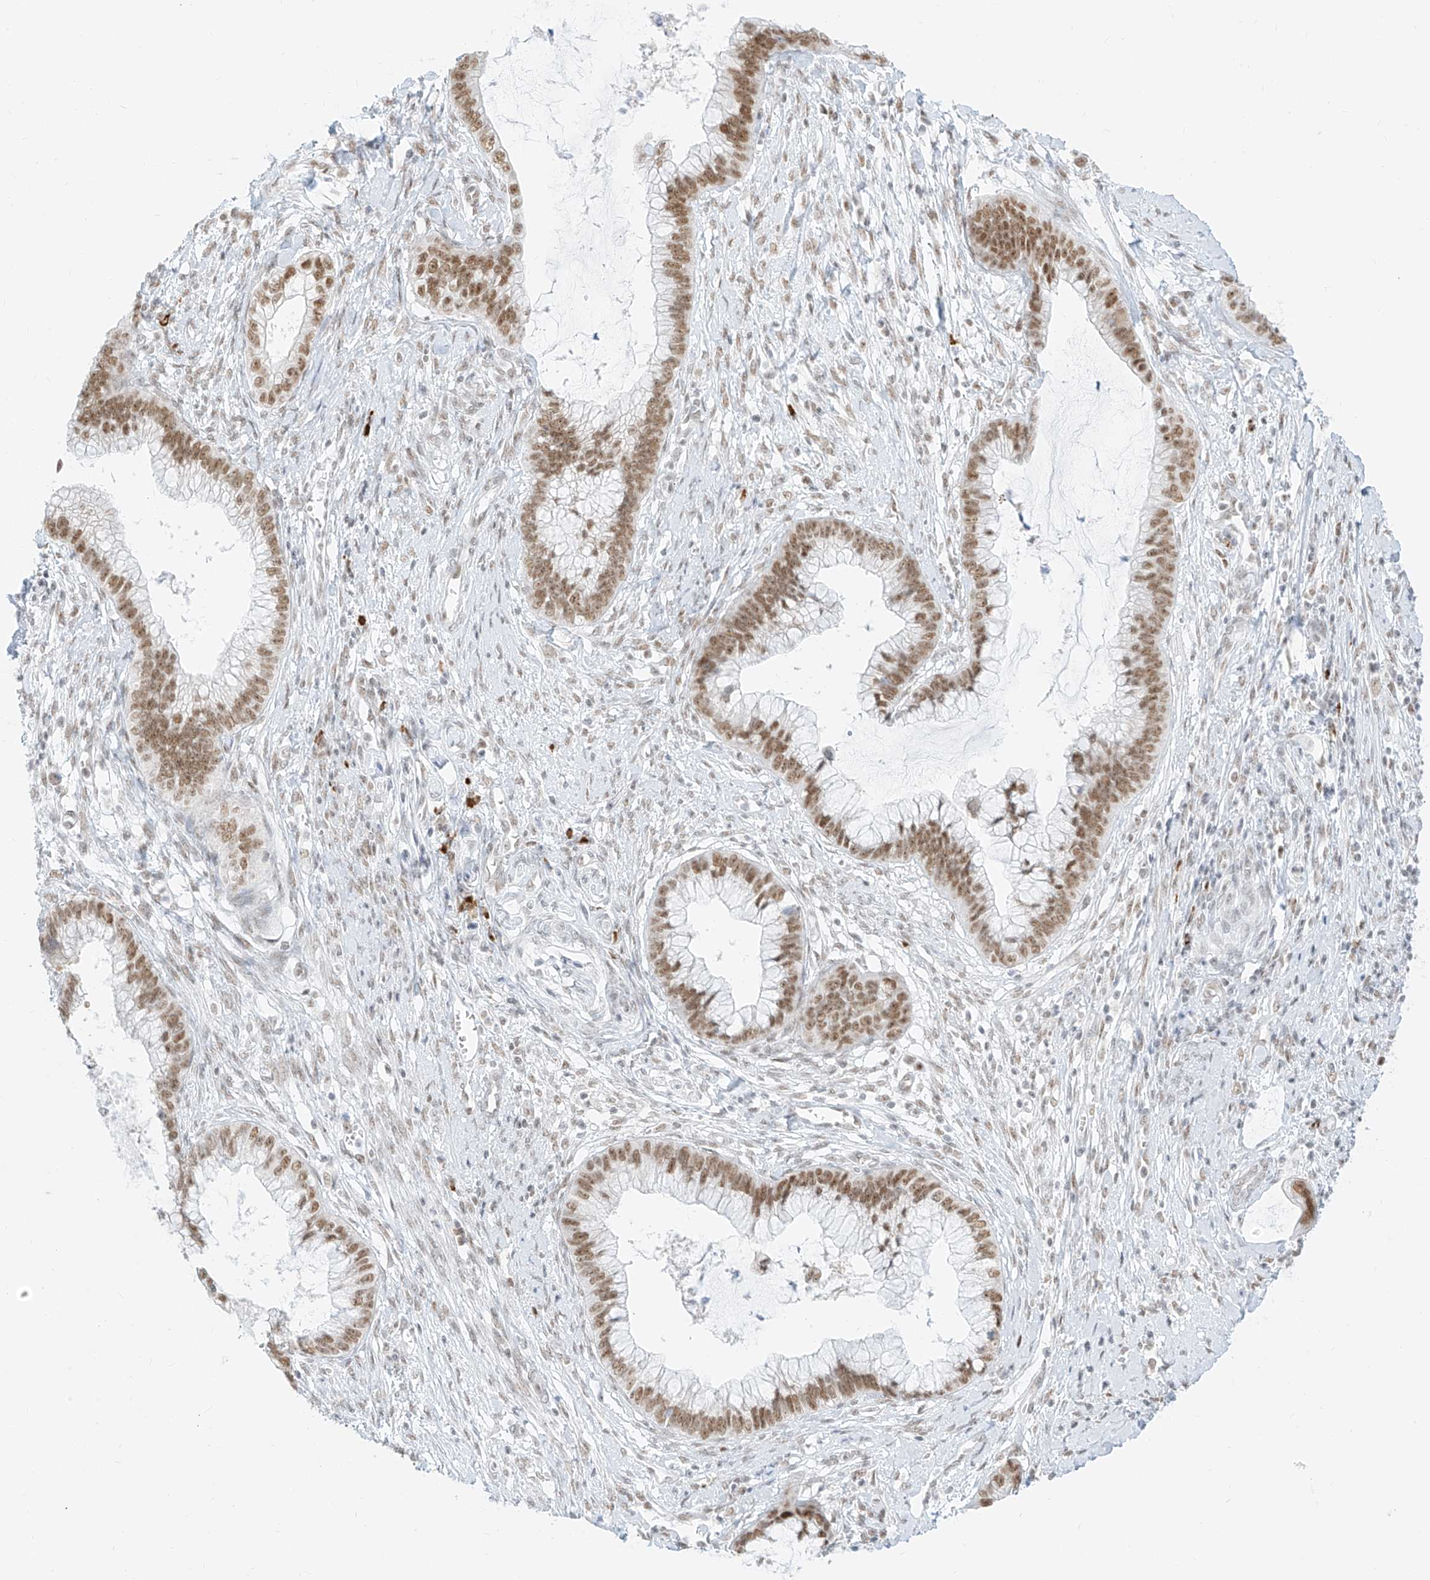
{"staining": {"intensity": "moderate", "quantity": ">75%", "location": "nuclear"}, "tissue": "cervical cancer", "cell_type": "Tumor cells", "image_type": "cancer", "snomed": [{"axis": "morphology", "description": "Adenocarcinoma, NOS"}, {"axis": "topography", "description": "Cervix"}], "caption": "Approximately >75% of tumor cells in human cervical adenocarcinoma reveal moderate nuclear protein expression as visualized by brown immunohistochemical staining.", "gene": "SUPT5H", "patient": {"sex": "female", "age": 44}}